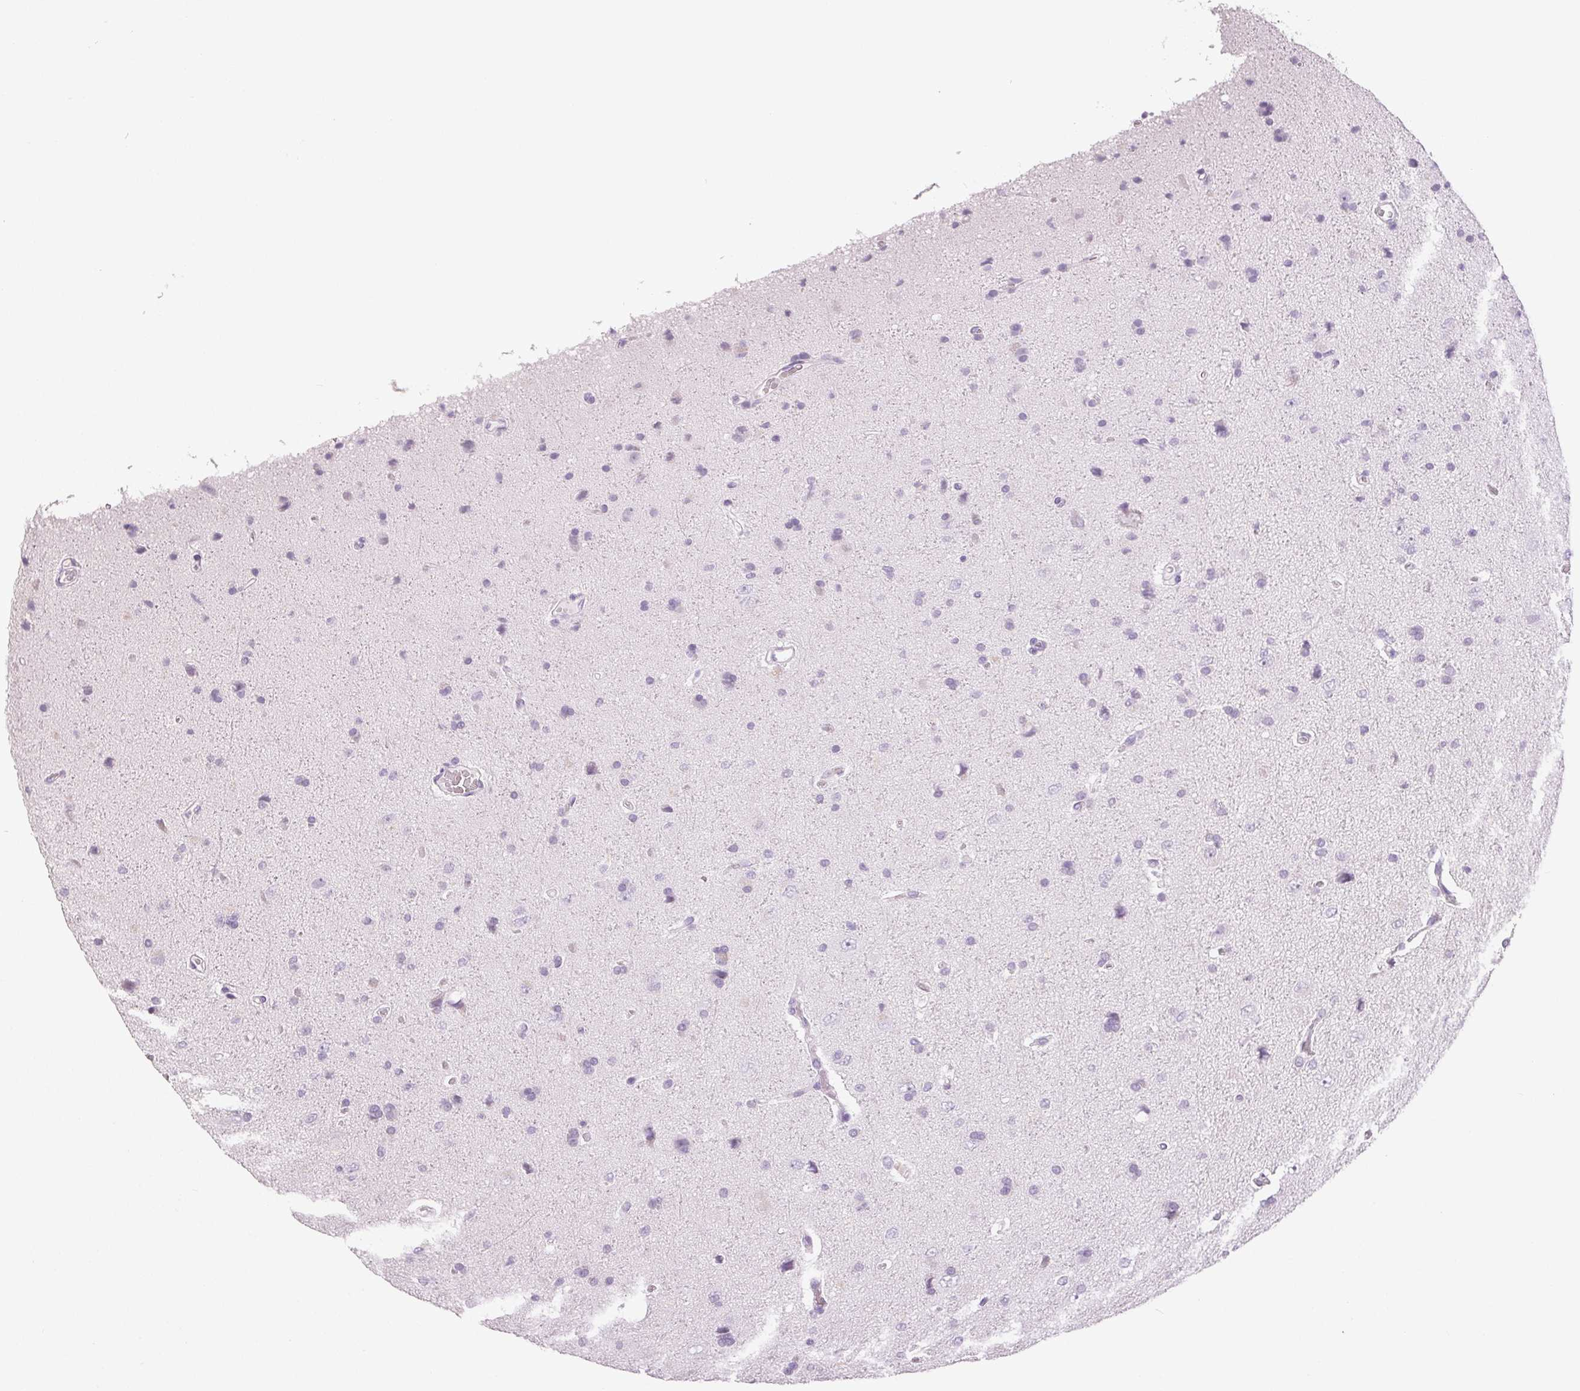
{"staining": {"intensity": "negative", "quantity": "none", "location": "none"}, "tissue": "glioma", "cell_type": "Tumor cells", "image_type": "cancer", "snomed": [{"axis": "morphology", "description": "Glioma, malignant, High grade"}, {"axis": "topography", "description": "Cerebral cortex"}], "caption": "IHC photomicrograph of malignant high-grade glioma stained for a protein (brown), which shows no positivity in tumor cells.", "gene": "LTF", "patient": {"sex": "male", "age": 70}}